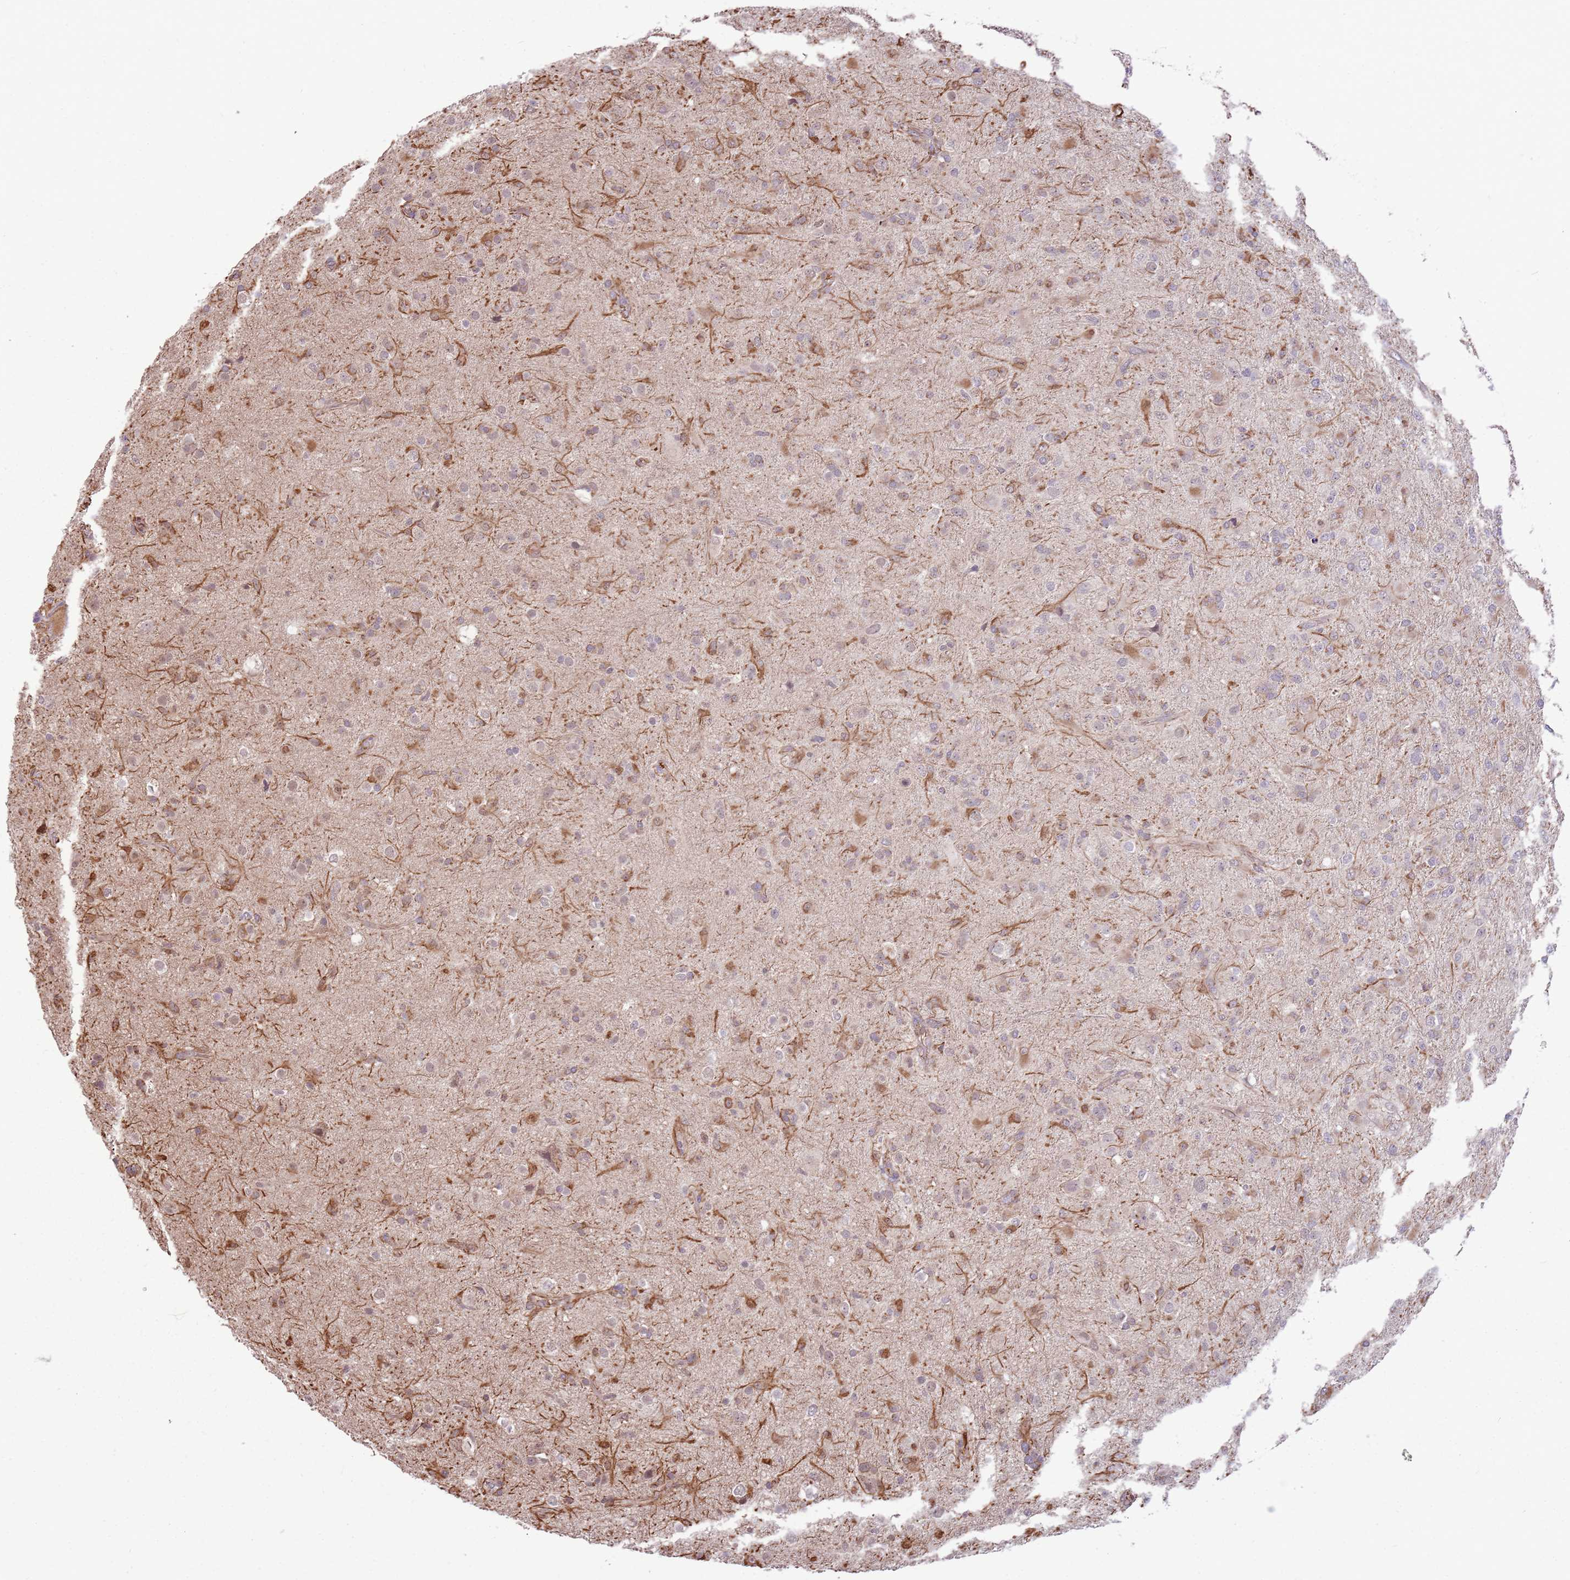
{"staining": {"intensity": "moderate", "quantity": "<25%", "location": "cytoplasmic/membranous"}, "tissue": "glioma", "cell_type": "Tumor cells", "image_type": "cancer", "snomed": [{"axis": "morphology", "description": "Glioma, malignant, Low grade"}, {"axis": "topography", "description": "Brain"}], "caption": "Low-grade glioma (malignant) stained with a brown dye demonstrates moderate cytoplasmic/membranous positive expression in about <25% of tumor cells.", "gene": "NBPF6", "patient": {"sex": "male", "age": 65}}